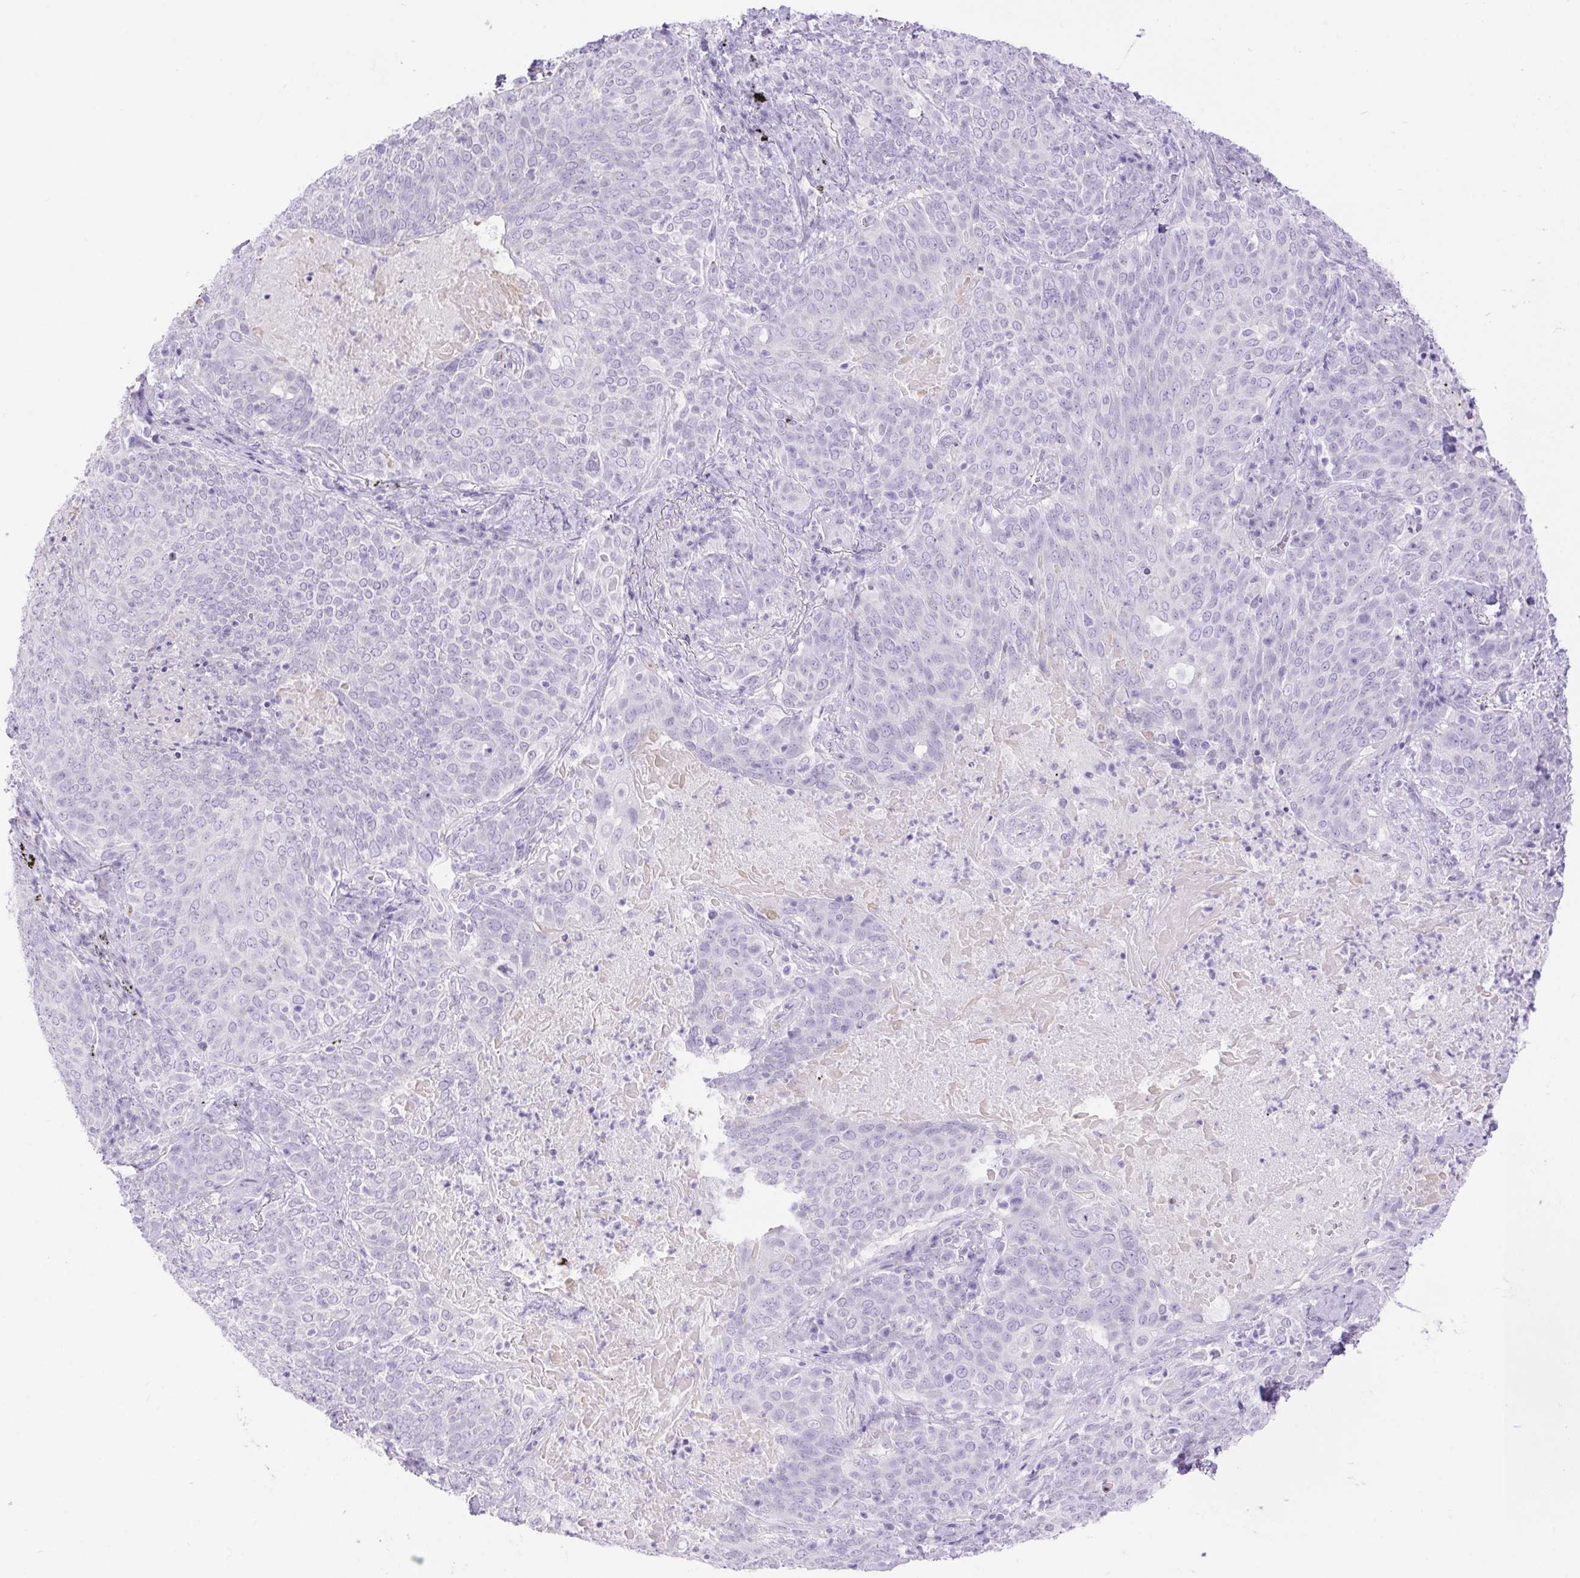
{"staining": {"intensity": "negative", "quantity": "none", "location": "none"}, "tissue": "lung cancer", "cell_type": "Tumor cells", "image_type": "cancer", "snomed": [{"axis": "morphology", "description": "Squamous cell carcinoma, NOS"}, {"axis": "topography", "description": "Lung"}], "caption": "Immunohistochemistry image of neoplastic tissue: human squamous cell carcinoma (lung) stained with DAB exhibits no significant protein staining in tumor cells.", "gene": "ERP27", "patient": {"sex": "male", "age": 82}}